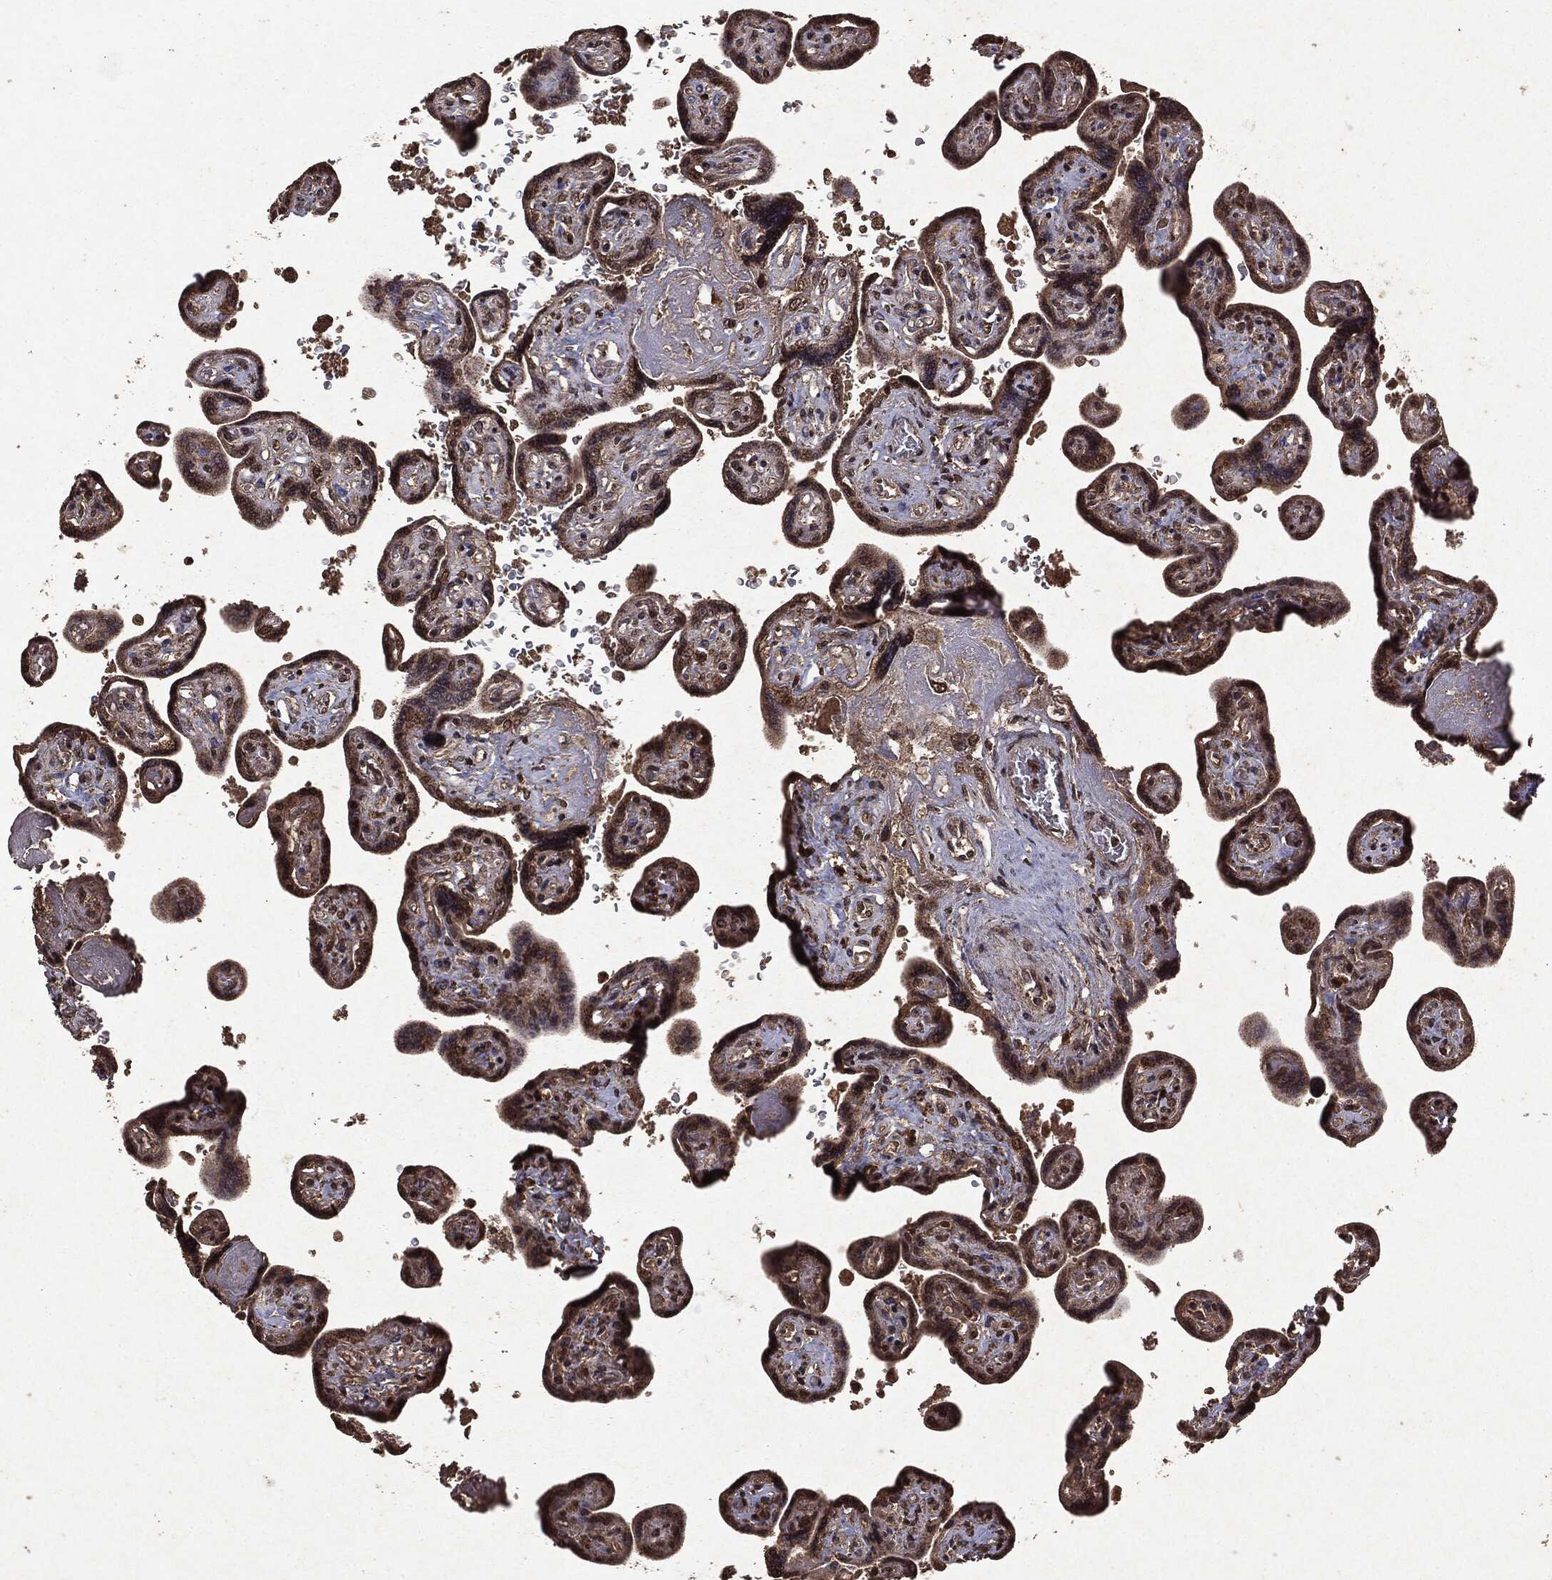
{"staining": {"intensity": "weak", "quantity": ">75%", "location": "cytoplasmic/membranous"}, "tissue": "placenta", "cell_type": "Decidual cells", "image_type": "normal", "snomed": [{"axis": "morphology", "description": "Normal tissue, NOS"}, {"axis": "topography", "description": "Placenta"}], "caption": "High-magnification brightfield microscopy of benign placenta stained with DAB (brown) and counterstained with hematoxylin (blue). decidual cells exhibit weak cytoplasmic/membranous positivity is appreciated in approximately>75% of cells. Using DAB (brown) and hematoxylin (blue) stains, captured at high magnification using brightfield microscopy.", "gene": "PEBP1", "patient": {"sex": "female", "age": 32}}